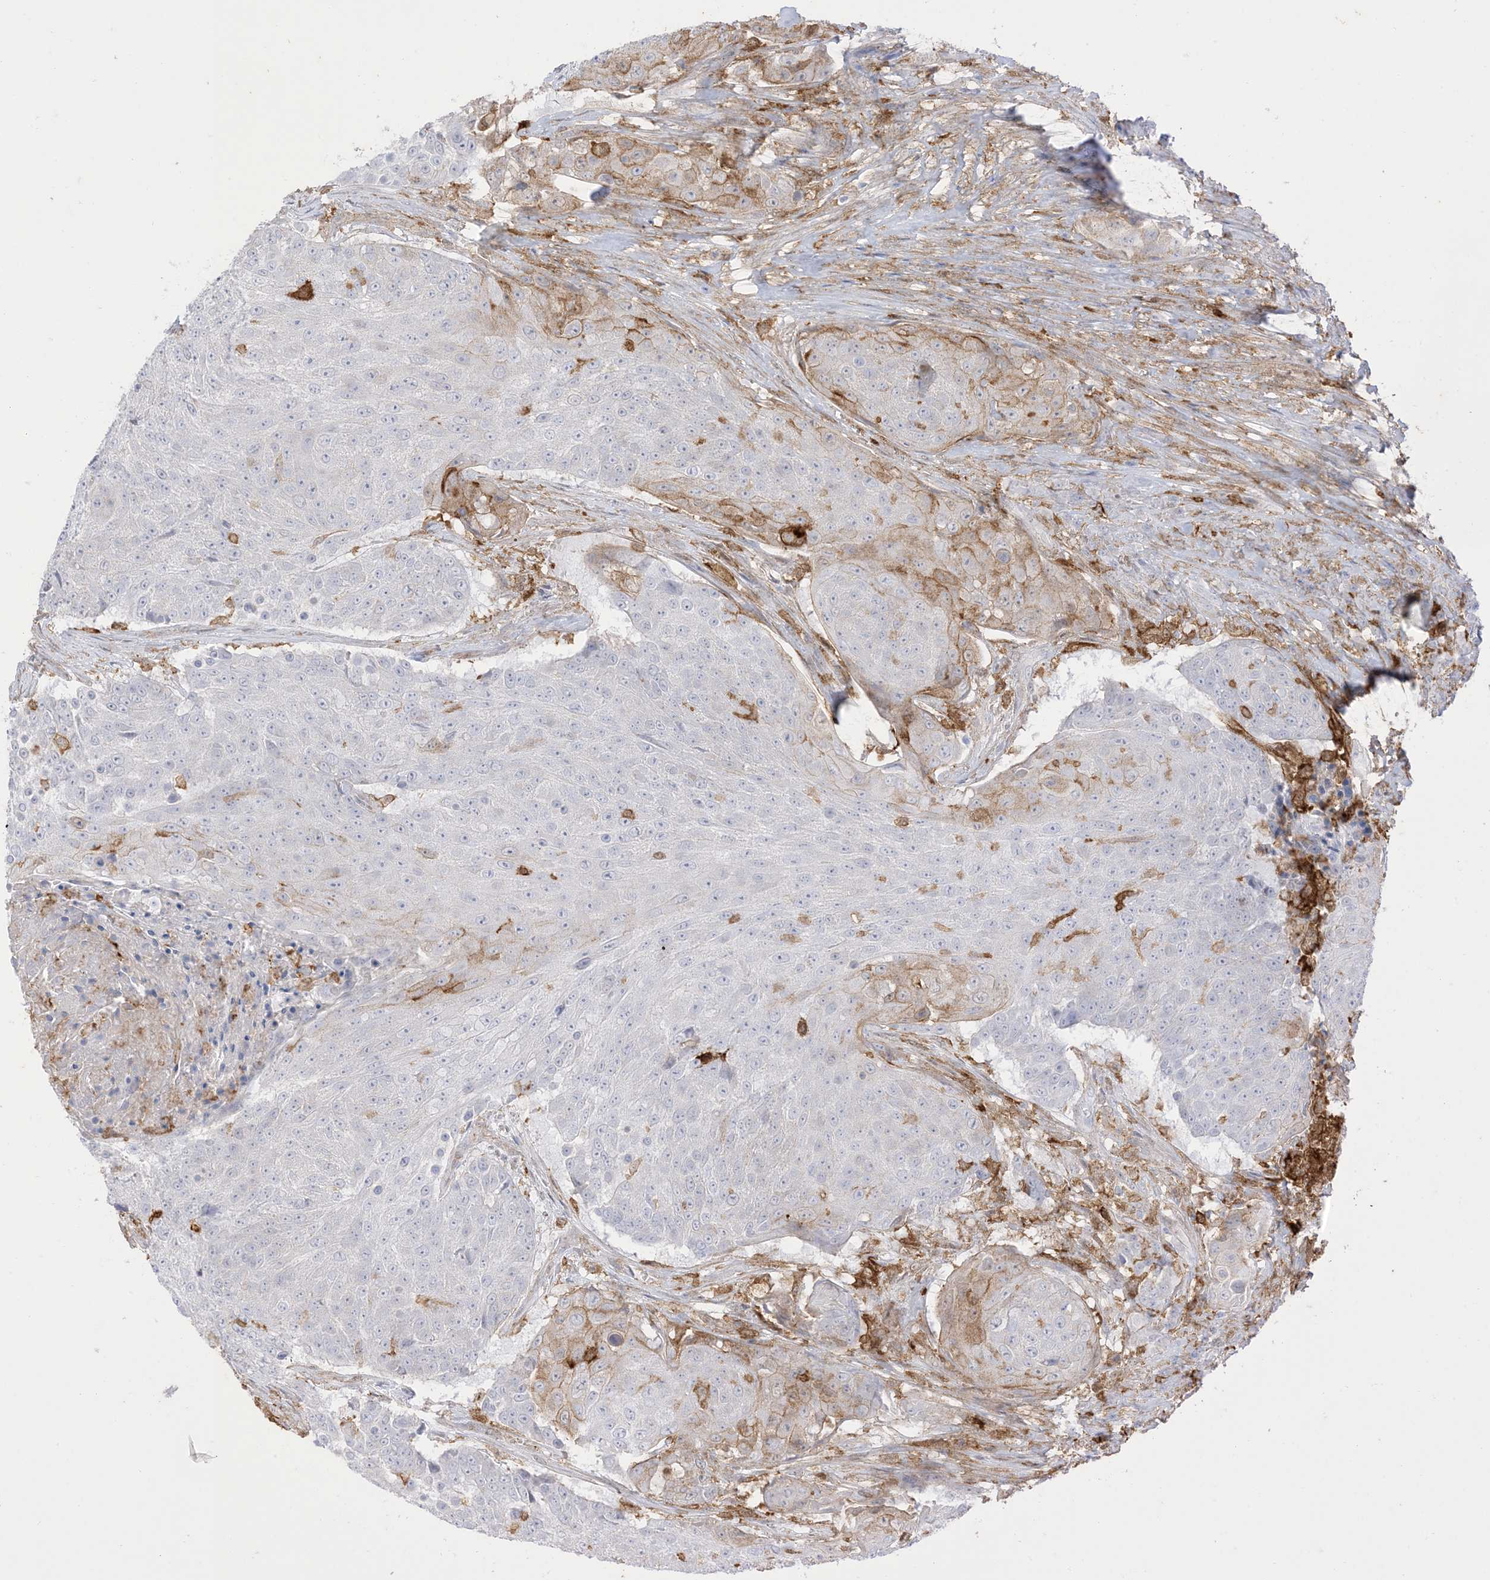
{"staining": {"intensity": "negative", "quantity": "none", "location": "none"}, "tissue": "urothelial cancer", "cell_type": "Tumor cells", "image_type": "cancer", "snomed": [{"axis": "morphology", "description": "Urothelial carcinoma, High grade"}, {"axis": "topography", "description": "Urinary bladder"}], "caption": "IHC of human urothelial carcinoma (high-grade) exhibits no positivity in tumor cells. (Brightfield microscopy of DAB immunohistochemistry (IHC) at high magnification).", "gene": "GSN", "patient": {"sex": "female", "age": 63}}